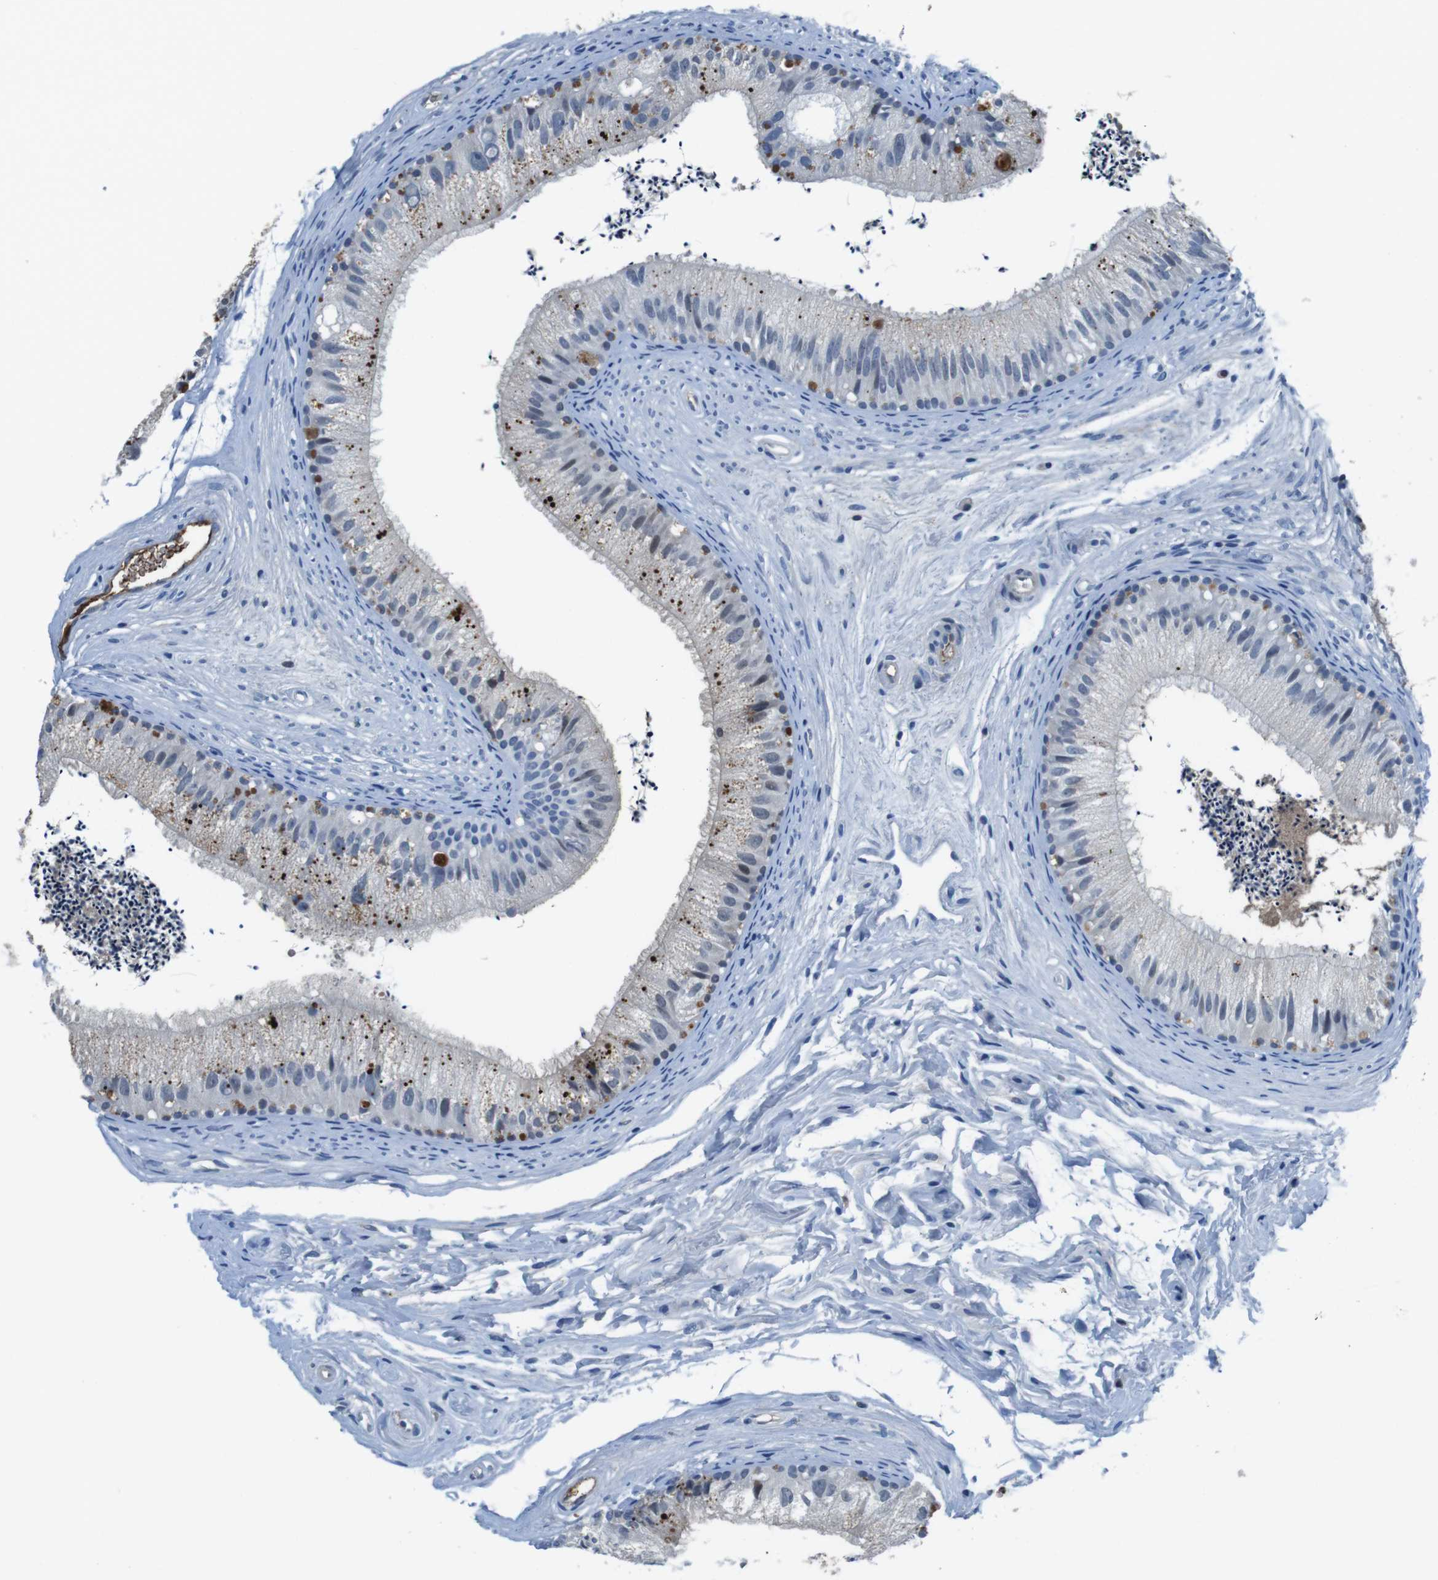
{"staining": {"intensity": "moderate", "quantity": "25%-75%", "location": "cytoplasmic/membranous"}, "tissue": "epididymis", "cell_type": "Glandular cells", "image_type": "normal", "snomed": [{"axis": "morphology", "description": "Normal tissue, NOS"}, {"axis": "topography", "description": "Epididymis"}], "caption": "A micrograph showing moderate cytoplasmic/membranous staining in about 25%-75% of glandular cells in unremarkable epididymis, as visualized by brown immunohistochemical staining.", "gene": "TMPRSS15", "patient": {"sex": "male", "age": 56}}